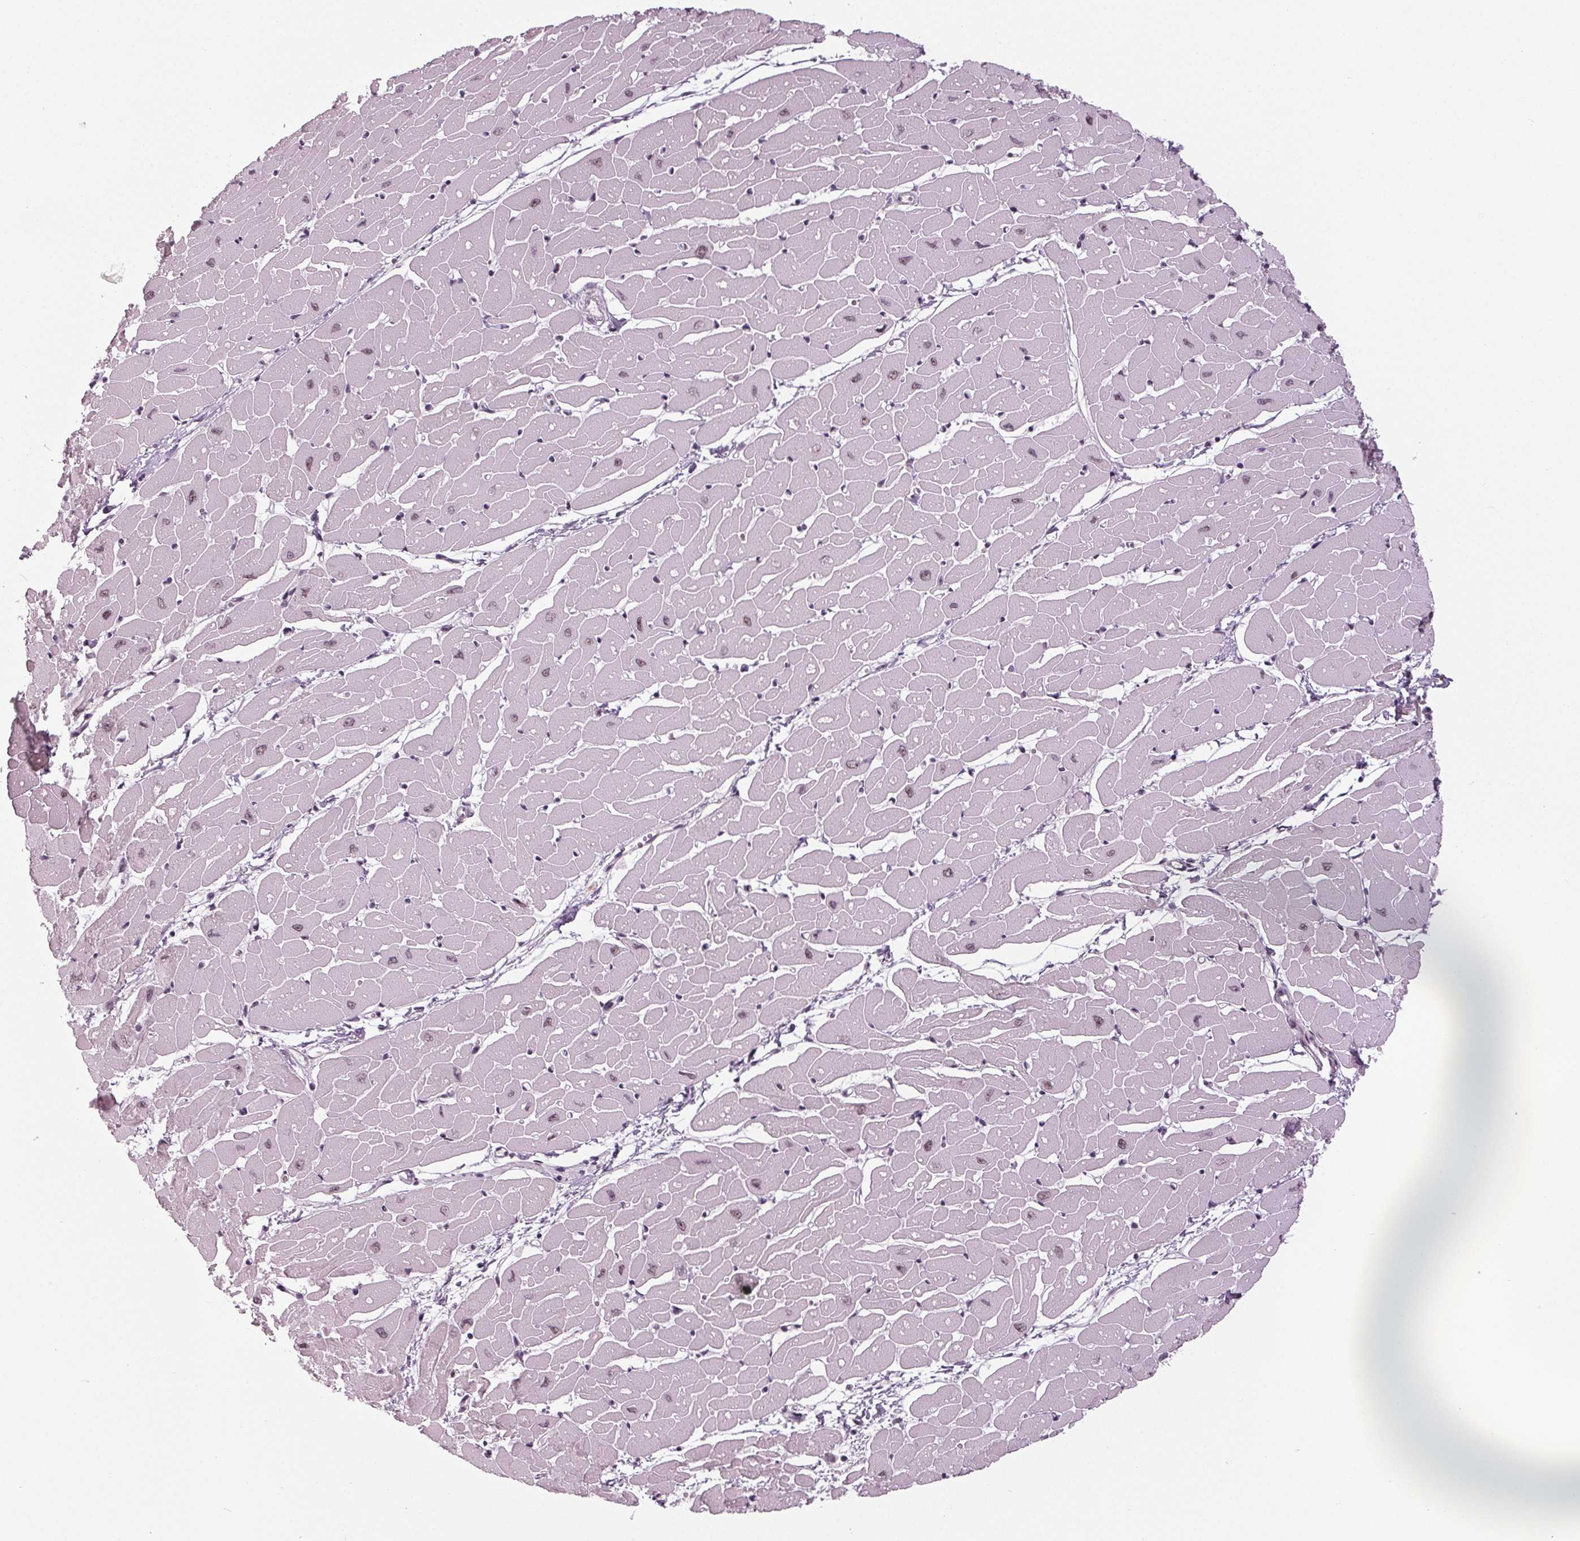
{"staining": {"intensity": "moderate", "quantity": "<25%", "location": "nuclear"}, "tissue": "heart muscle", "cell_type": "Cardiomyocytes", "image_type": "normal", "snomed": [{"axis": "morphology", "description": "Normal tissue, NOS"}, {"axis": "topography", "description": "Heart"}], "caption": "Unremarkable heart muscle exhibits moderate nuclear positivity in approximately <25% of cardiomyocytes, visualized by immunohistochemistry.", "gene": "DDX41", "patient": {"sex": "male", "age": 57}}